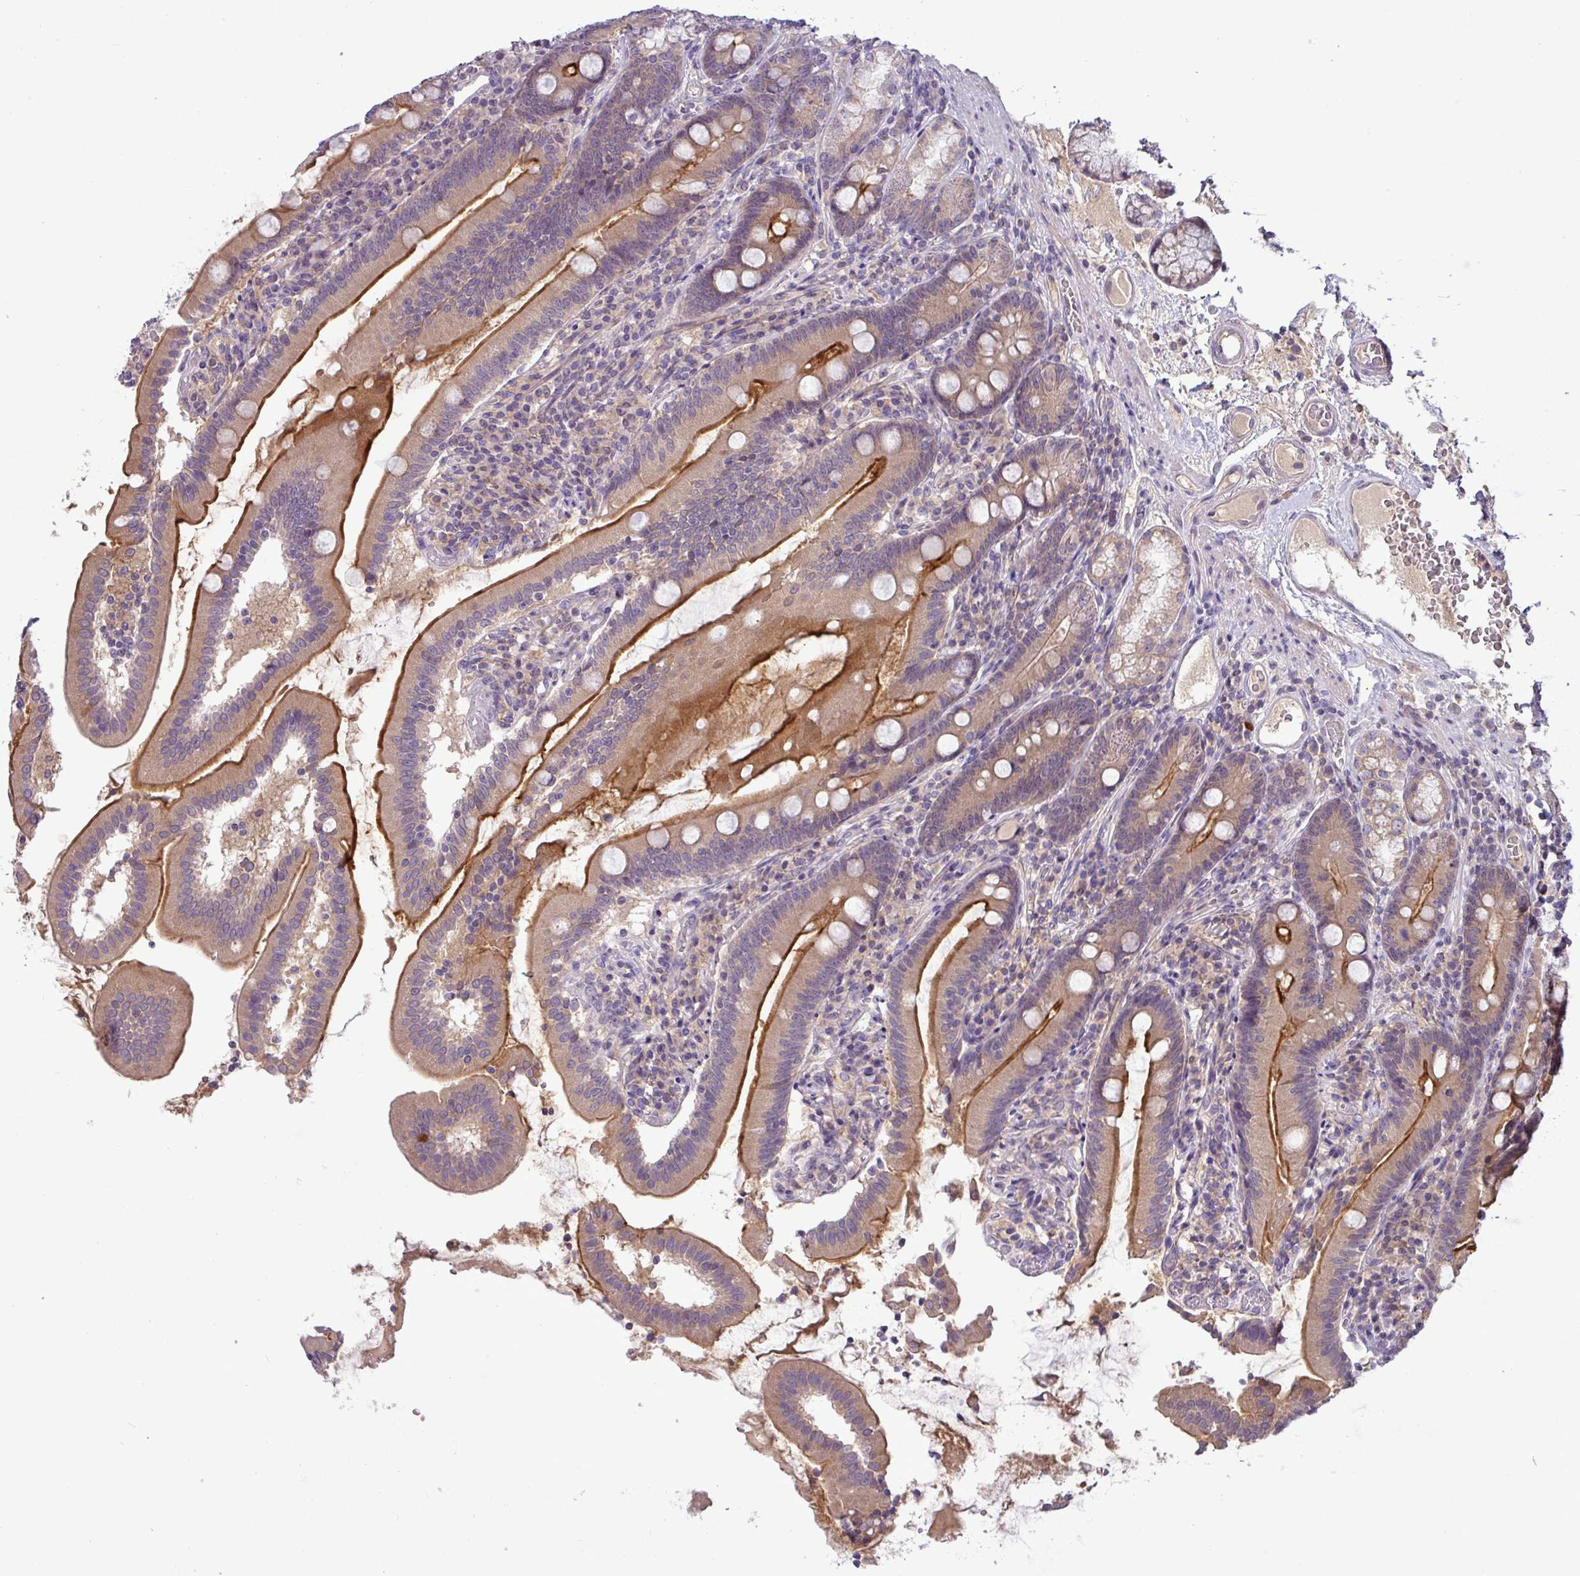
{"staining": {"intensity": "strong", "quantity": "25%-75%", "location": "cytoplasmic/membranous"}, "tissue": "duodenum", "cell_type": "Glandular cells", "image_type": "normal", "snomed": [{"axis": "morphology", "description": "Normal tissue, NOS"}, {"axis": "topography", "description": "Duodenum"}], "caption": "An immunohistochemistry (IHC) histopathology image of unremarkable tissue is shown. Protein staining in brown labels strong cytoplasmic/membranous positivity in duodenum within glandular cells.", "gene": "TMEM62", "patient": {"sex": "female", "age": 67}}